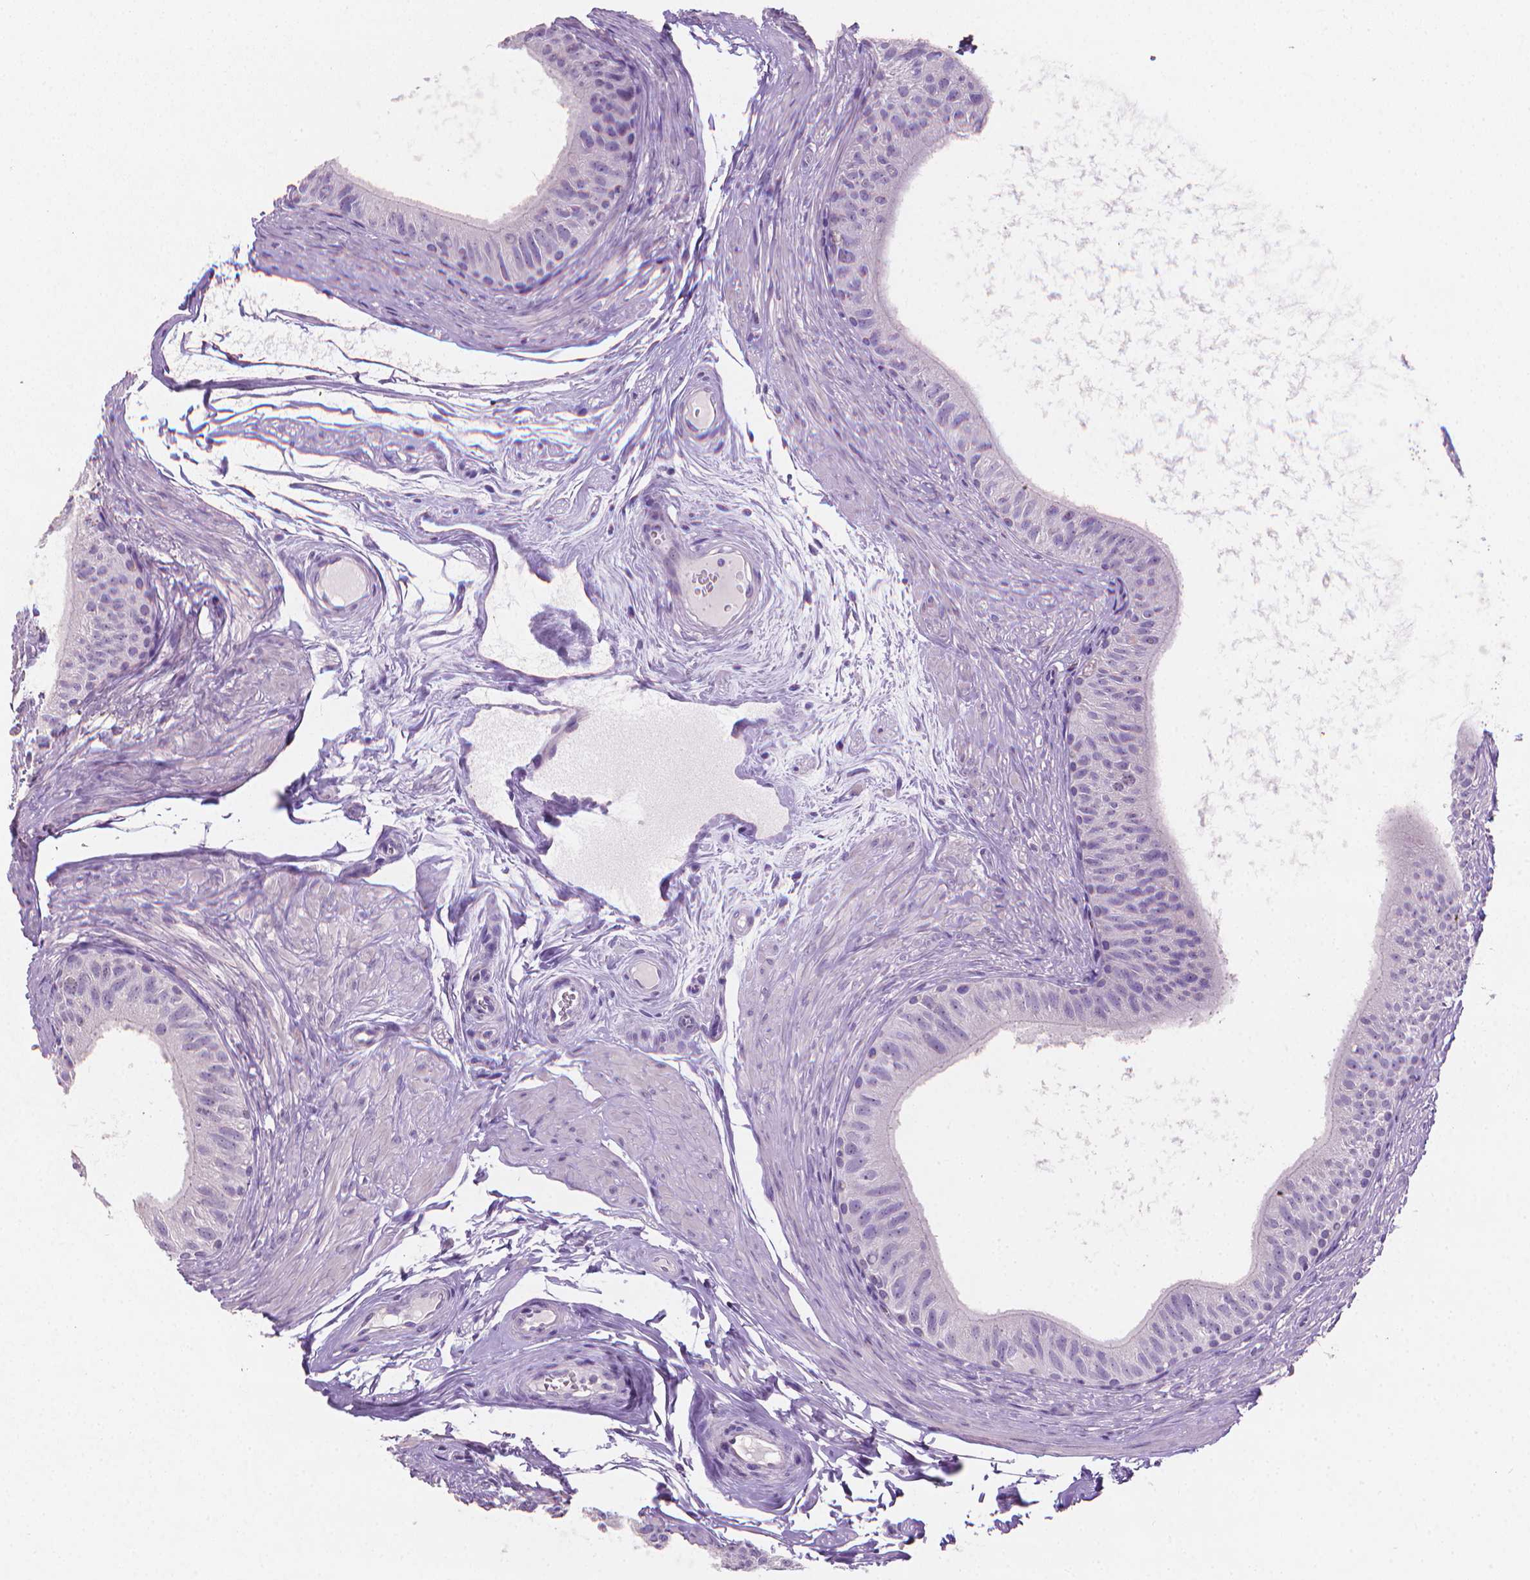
{"staining": {"intensity": "negative", "quantity": "none", "location": "none"}, "tissue": "epididymis", "cell_type": "Glandular cells", "image_type": "normal", "snomed": [{"axis": "morphology", "description": "Normal tissue, NOS"}, {"axis": "topography", "description": "Epididymis"}], "caption": "Glandular cells are negative for brown protein staining in unremarkable epididymis. (DAB IHC visualized using brightfield microscopy, high magnification).", "gene": "TNNI2", "patient": {"sex": "male", "age": 36}}